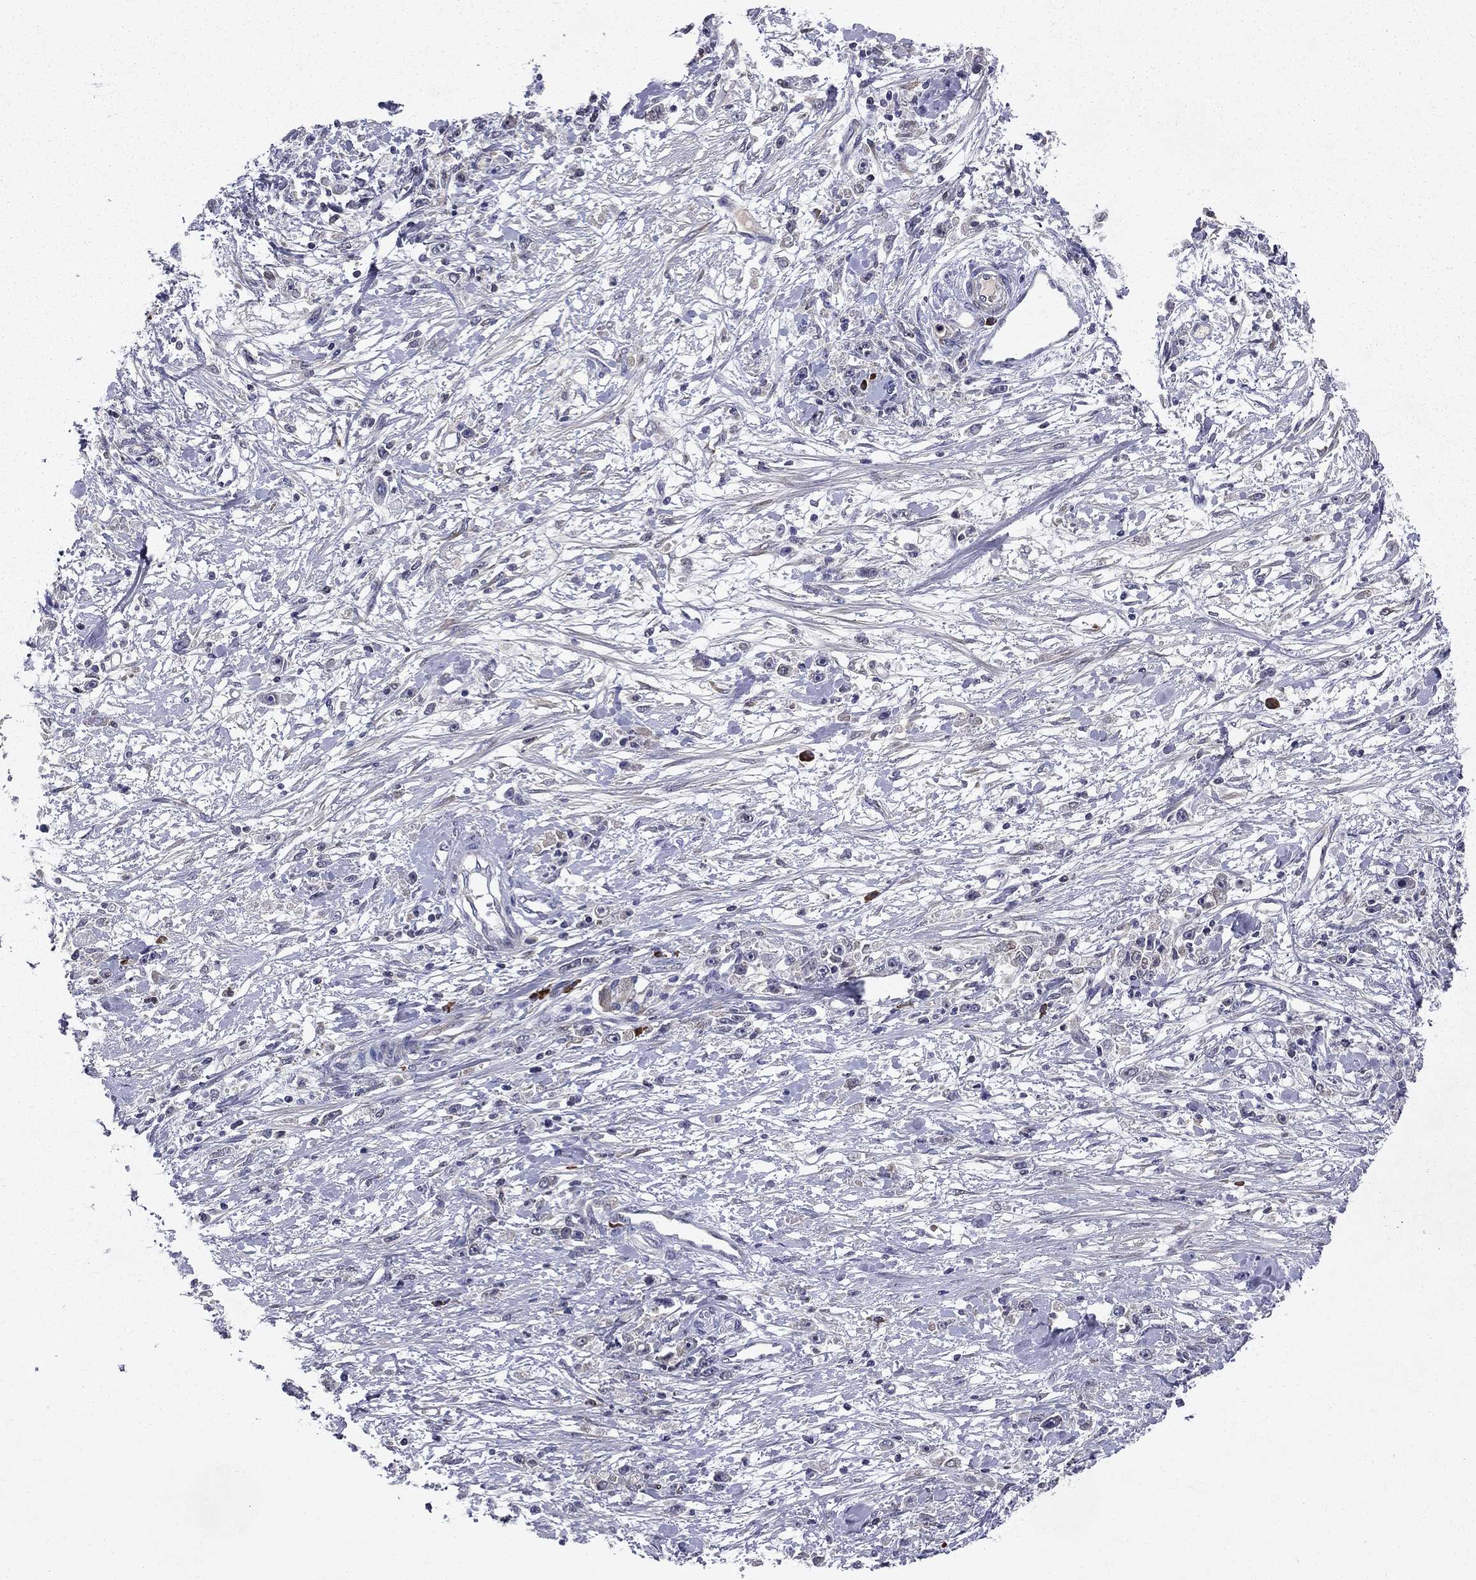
{"staining": {"intensity": "negative", "quantity": "none", "location": "none"}, "tissue": "stomach cancer", "cell_type": "Tumor cells", "image_type": "cancer", "snomed": [{"axis": "morphology", "description": "Adenocarcinoma, NOS"}, {"axis": "topography", "description": "Stomach"}], "caption": "Protein analysis of adenocarcinoma (stomach) demonstrates no significant staining in tumor cells.", "gene": "ECM1", "patient": {"sex": "female", "age": 59}}